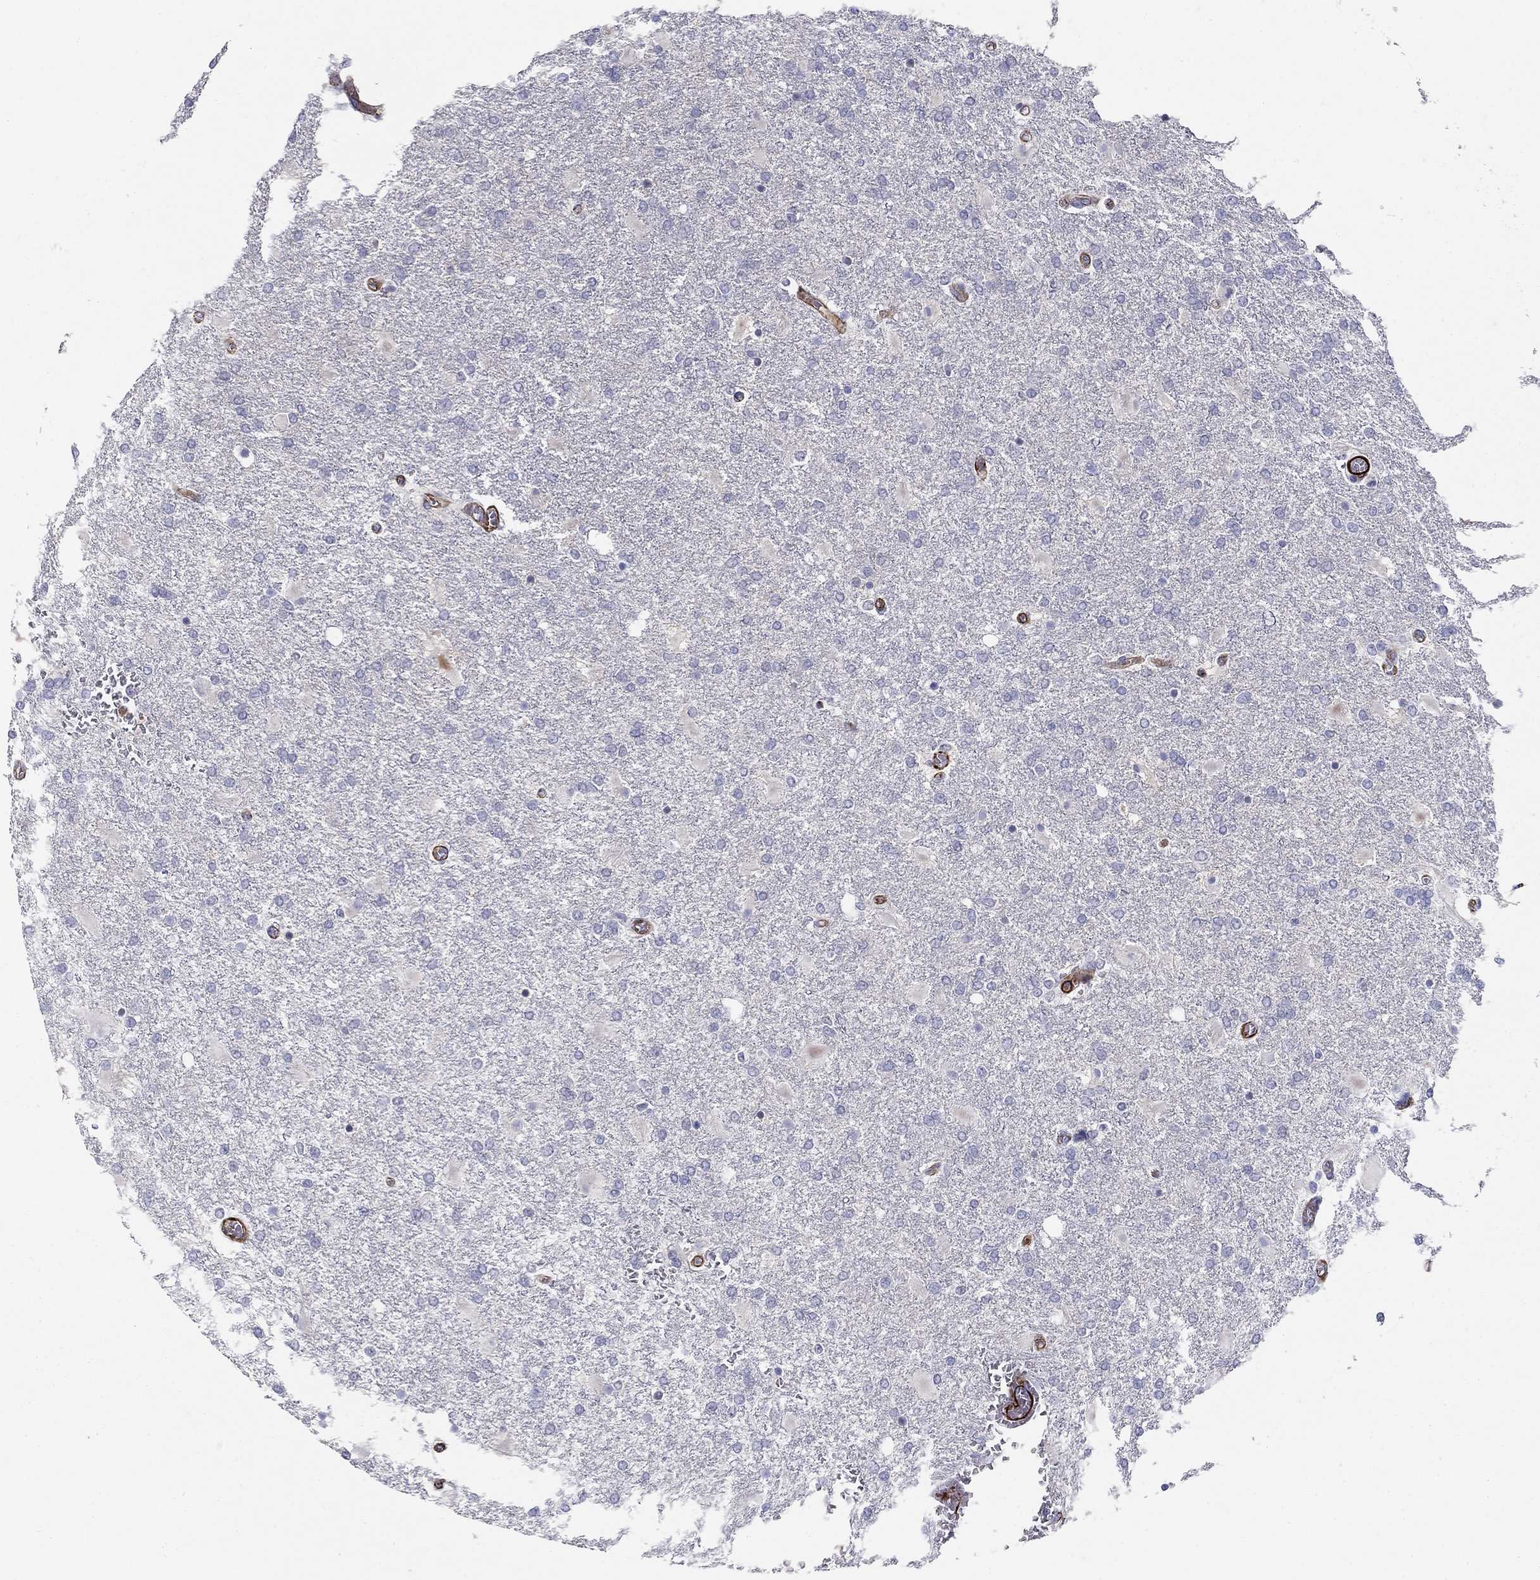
{"staining": {"intensity": "negative", "quantity": "none", "location": "none"}, "tissue": "glioma", "cell_type": "Tumor cells", "image_type": "cancer", "snomed": [{"axis": "morphology", "description": "Glioma, malignant, High grade"}, {"axis": "topography", "description": "Cerebral cortex"}], "caption": "Immunohistochemical staining of human malignant high-grade glioma exhibits no significant staining in tumor cells. (Stains: DAB immunohistochemistry (IHC) with hematoxylin counter stain, Microscopy: brightfield microscopy at high magnification).", "gene": "KRBA1", "patient": {"sex": "male", "age": 79}}